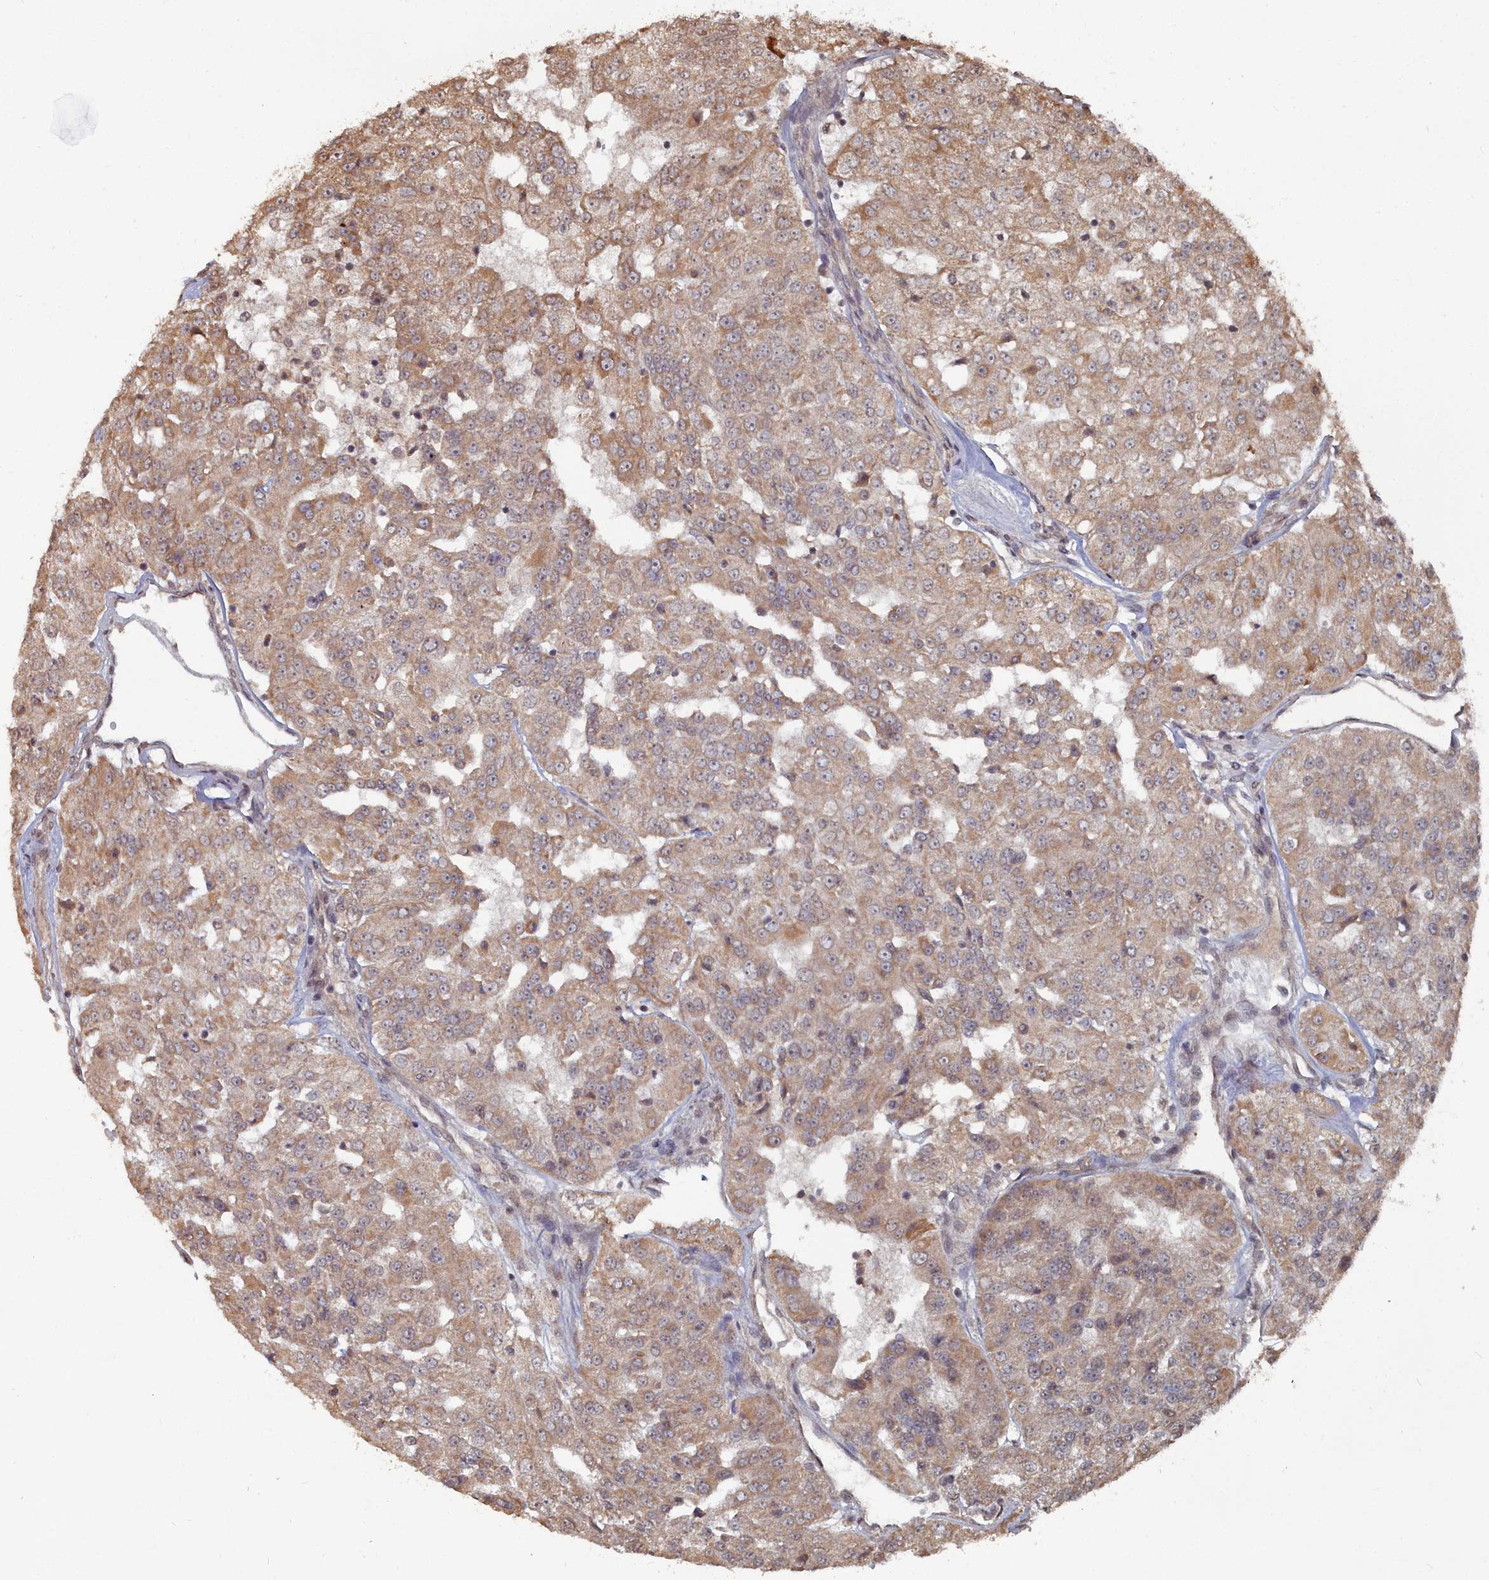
{"staining": {"intensity": "moderate", "quantity": ">75%", "location": "cytoplasmic/membranous"}, "tissue": "renal cancer", "cell_type": "Tumor cells", "image_type": "cancer", "snomed": [{"axis": "morphology", "description": "Adenocarcinoma, NOS"}, {"axis": "topography", "description": "Kidney"}], "caption": "Renal cancer (adenocarcinoma) stained for a protein displays moderate cytoplasmic/membranous positivity in tumor cells.", "gene": "CCNP", "patient": {"sex": "female", "age": 63}}